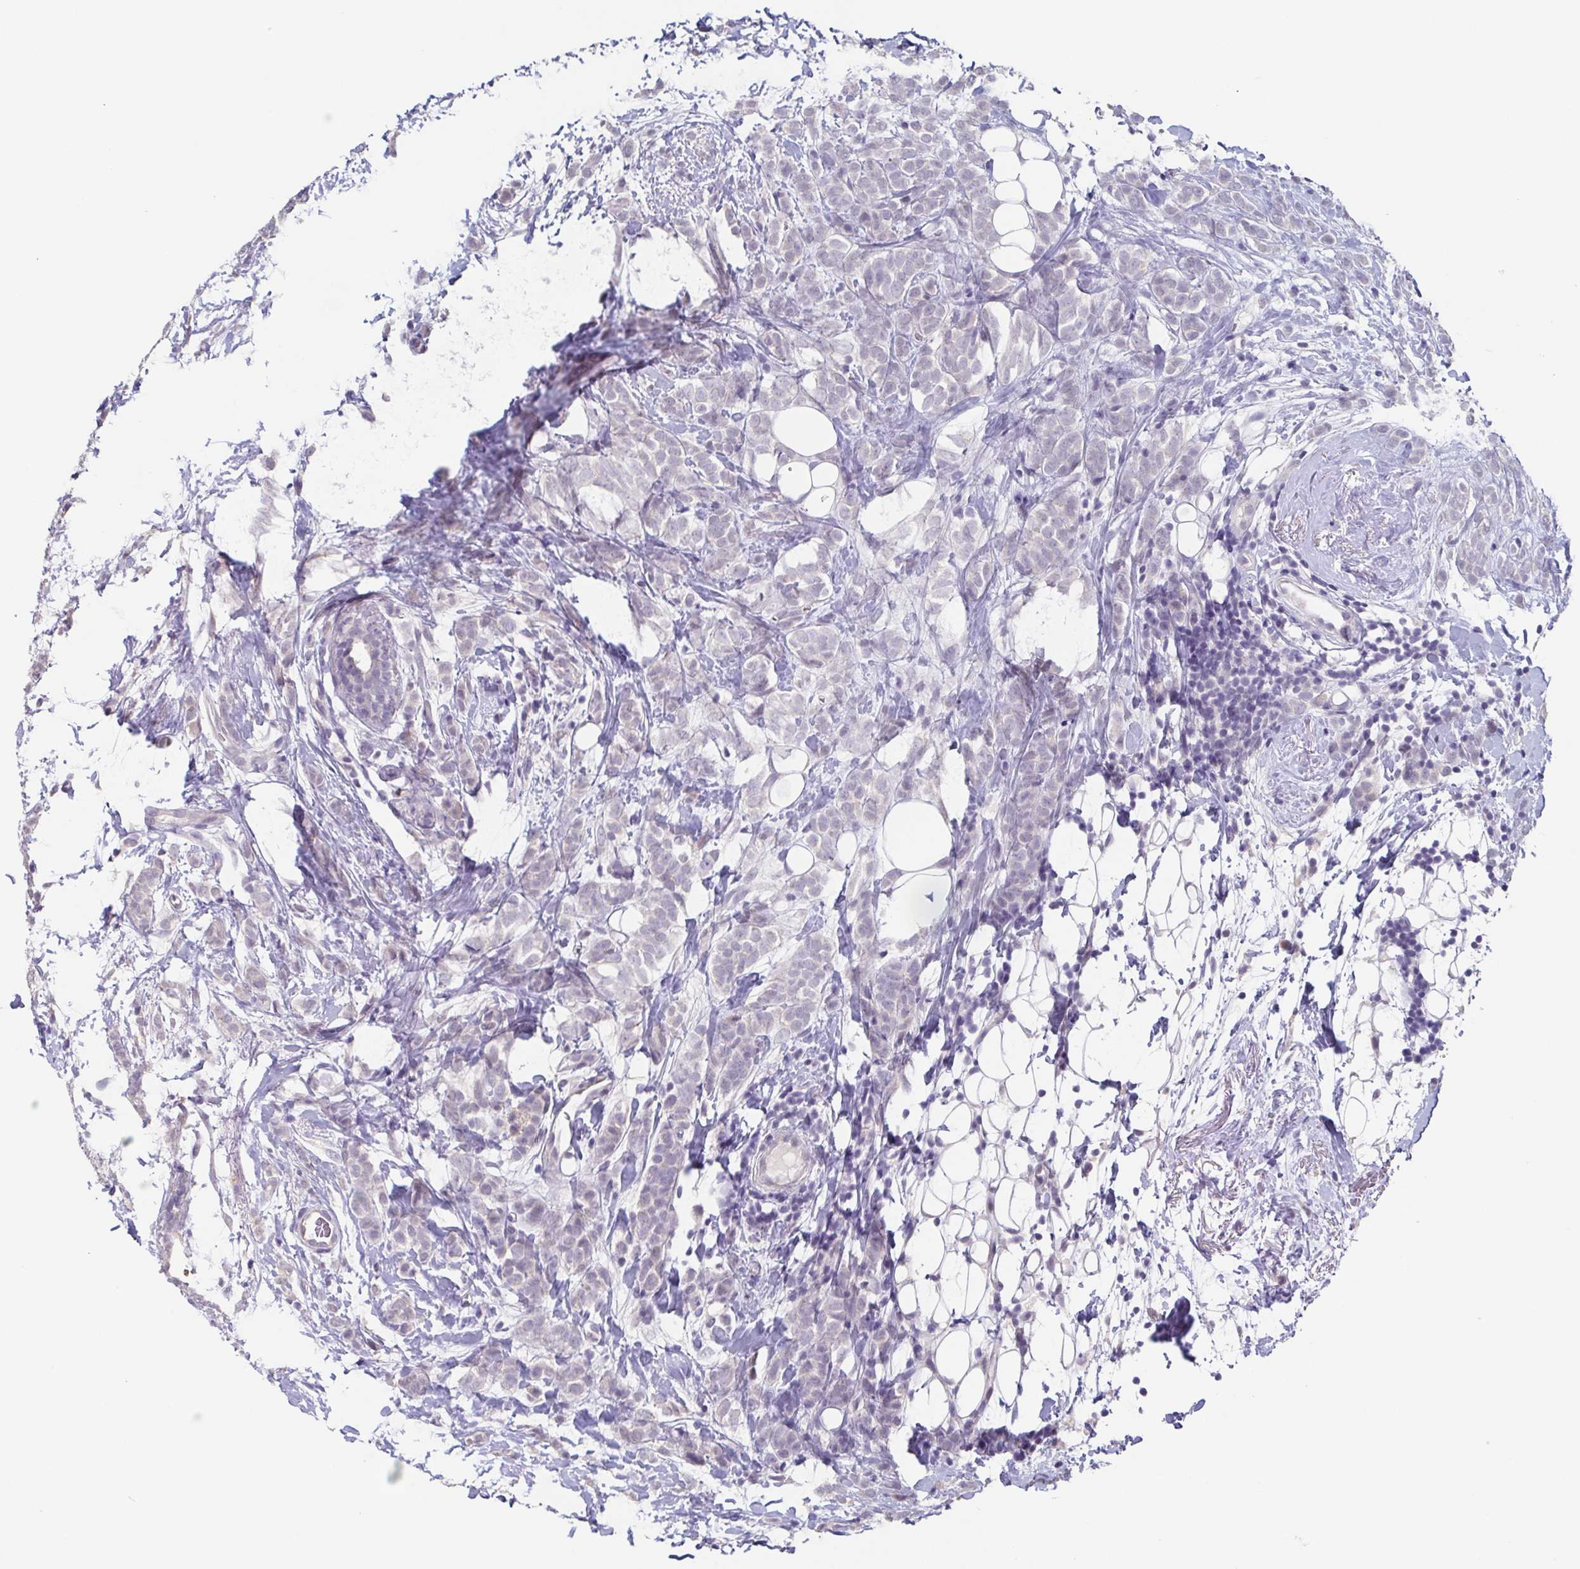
{"staining": {"intensity": "negative", "quantity": "none", "location": "none"}, "tissue": "breast cancer", "cell_type": "Tumor cells", "image_type": "cancer", "snomed": [{"axis": "morphology", "description": "Lobular carcinoma"}, {"axis": "topography", "description": "Breast"}], "caption": "A histopathology image of breast lobular carcinoma stained for a protein displays no brown staining in tumor cells.", "gene": "GHRL", "patient": {"sex": "female", "age": 49}}